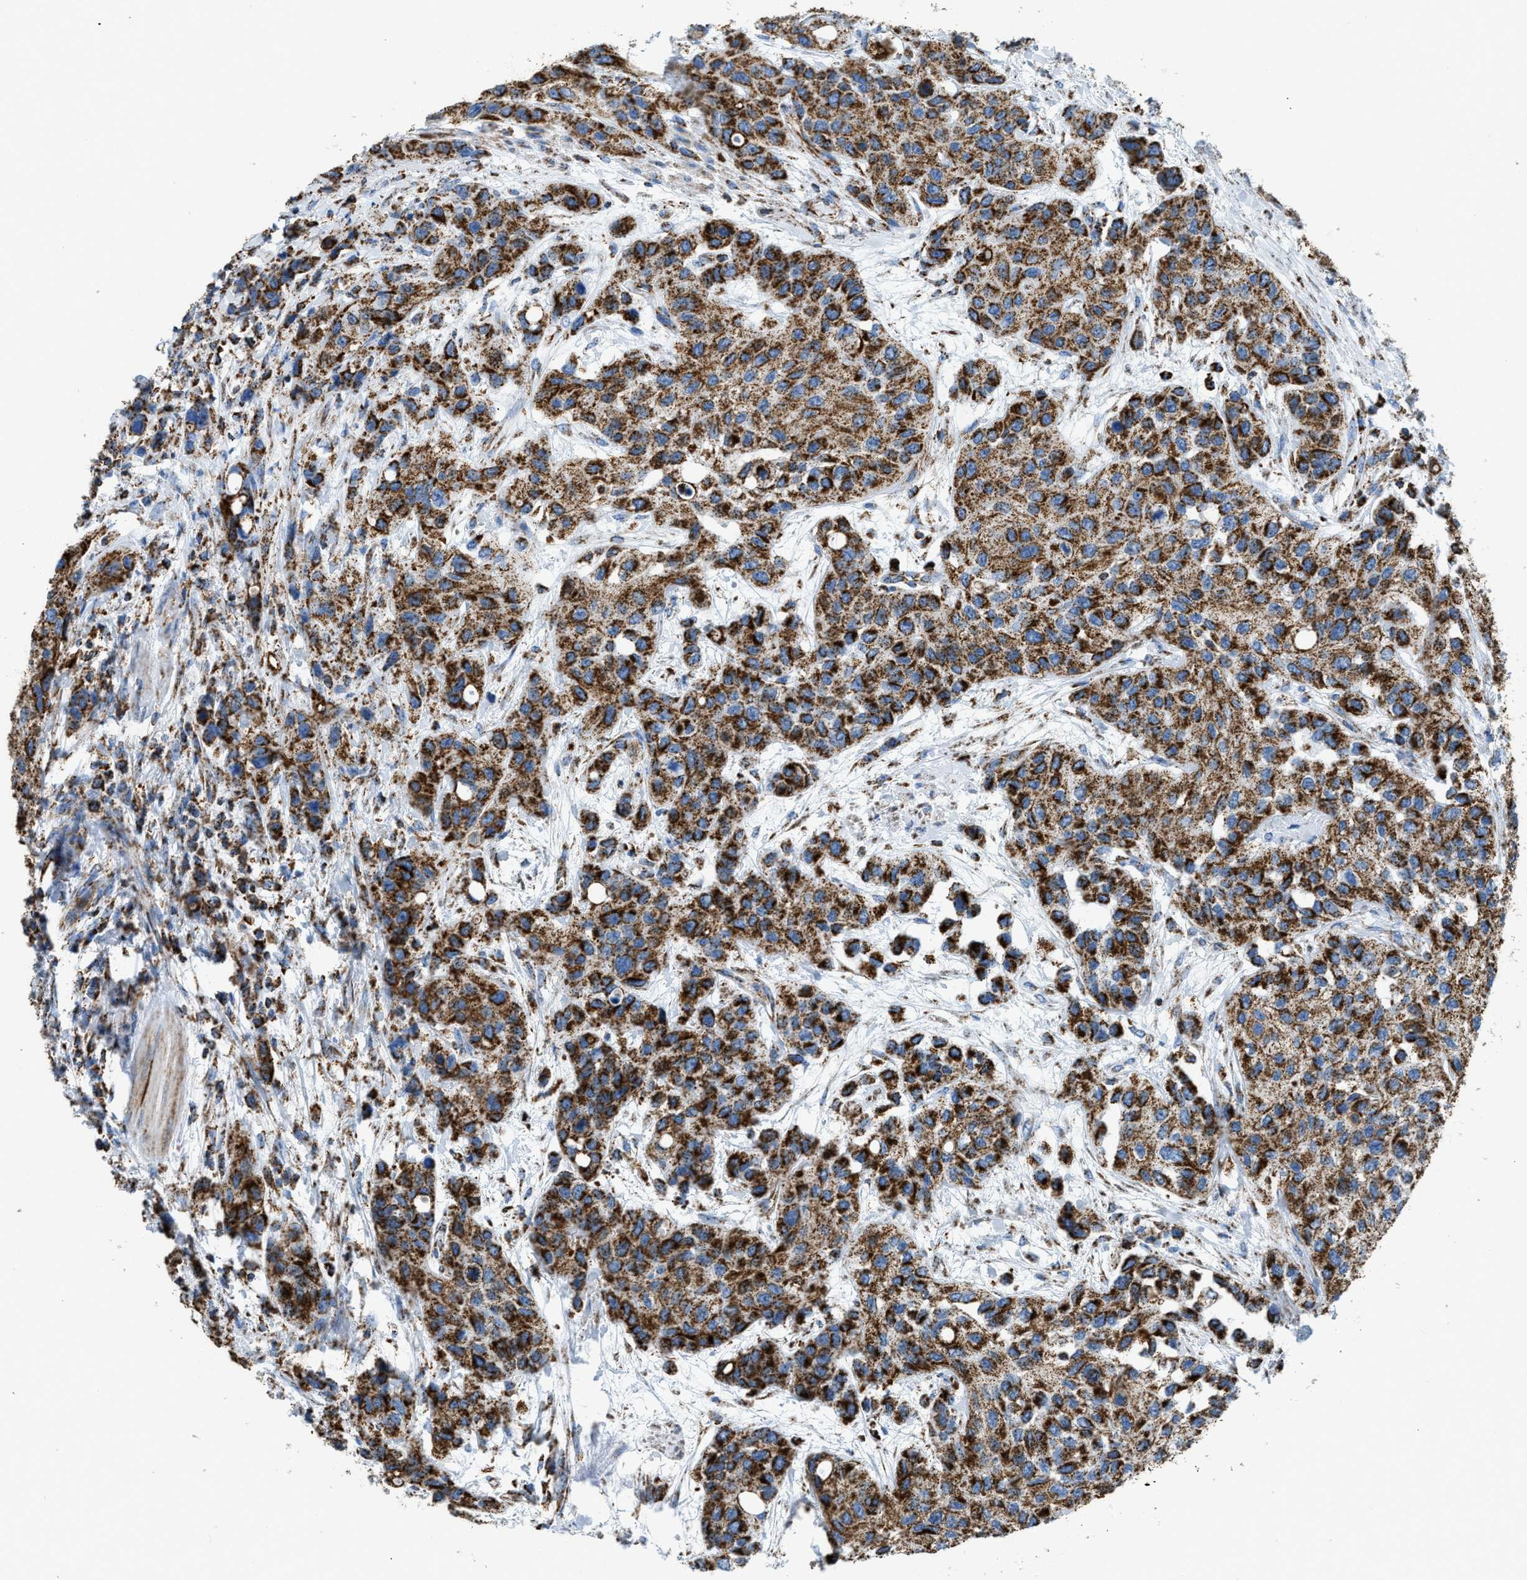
{"staining": {"intensity": "strong", "quantity": ">75%", "location": "cytoplasmic/membranous"}, "tissue": "urothelial cancer", "cell_type": "Tumor cells", "image_type": "cancer", "snomed": [{"axis": "morphology", "description": "Urothelial carcinoma, High grade"}, {"axis": "topography", "description": "Urinary bladder"}], "caption": "This is an image of IHC staining of urothelial cancer, which shows strong positivity in the cytoplasmic/membranous of tumor cells.", "gene": "ETFB", "patient": {"sex": "female", "age": 56}}